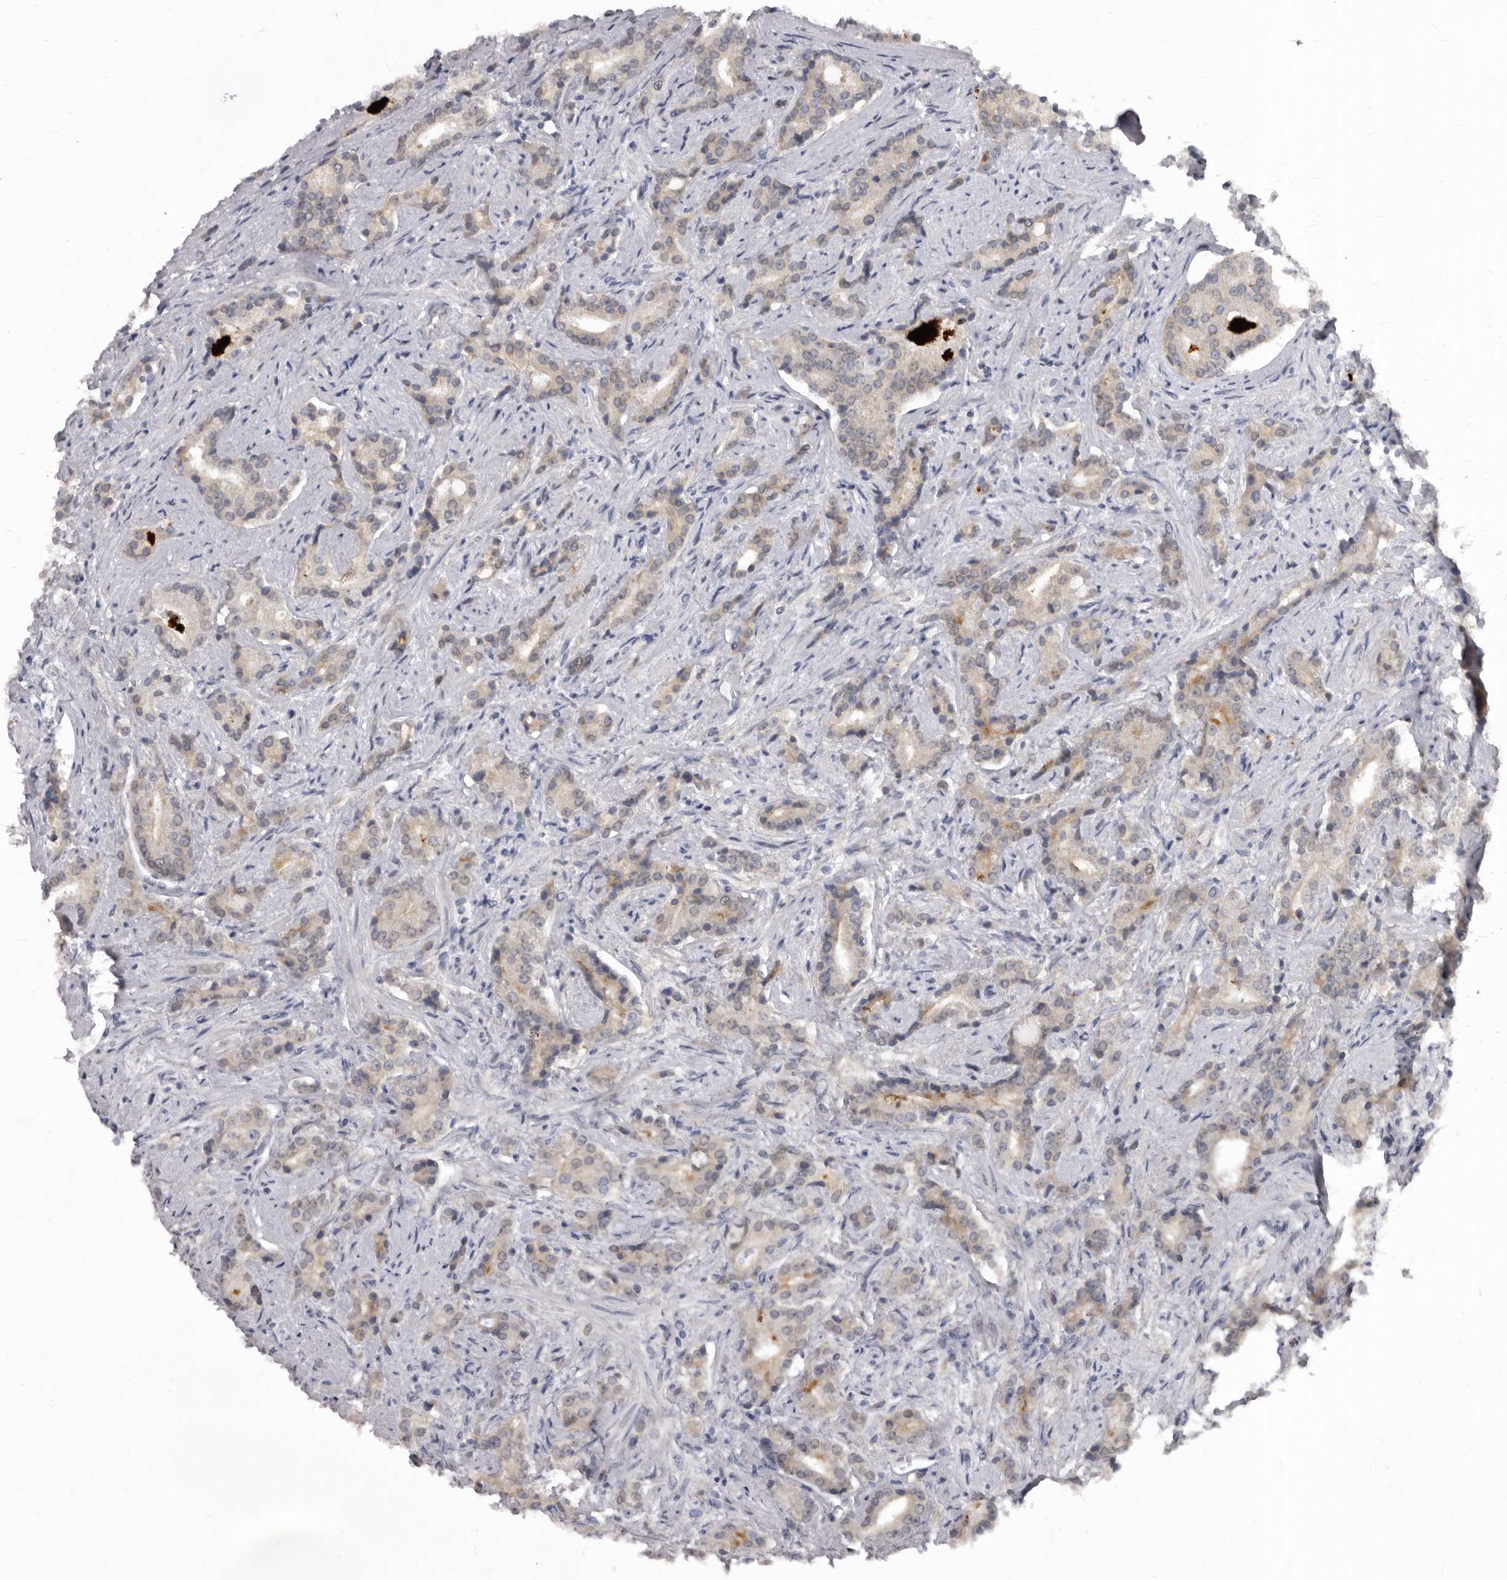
{"staining": {"intensity": "weak", "quantity": "<25%", "location": "cytoplasmic/membranous"}, "tissue": "prostate cancer", "cell_type": "Tumor cells", "image_type": "cancer", "snomed": [{"axis": "morphology", "description": "Adenocarcinoma, Low grade"}, {"axis": "topography", "description": "Prostate"}], "caption": "Immunohistochemistry (IHC) of prostate cancer exhibits no staining in tumor cells. (DAB immunohistochemistry visualized using brightfield microscopy, high magnification).", "gene": "SULT1E1", "patient": {"sex": "male", "age": 67}}